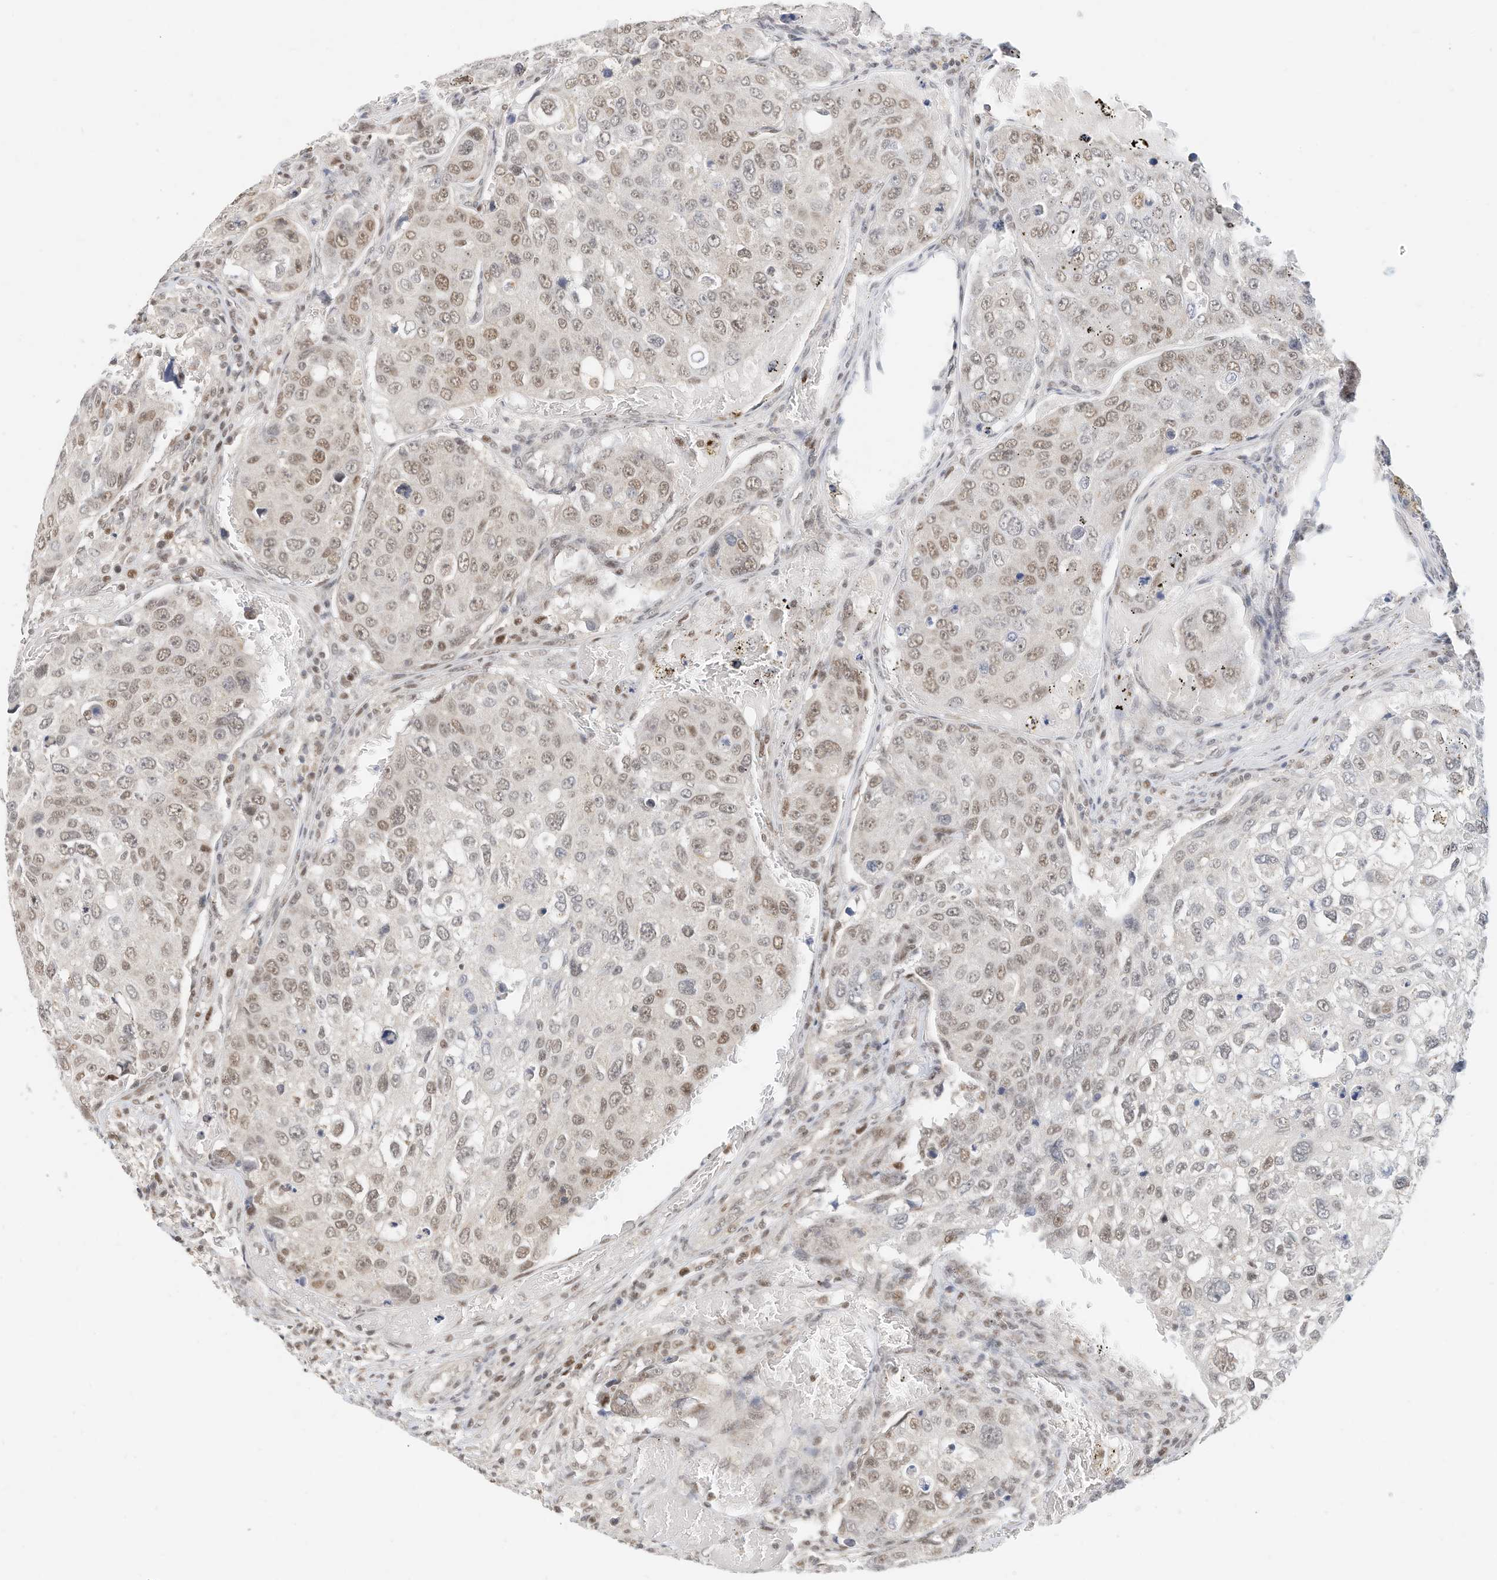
{"staining": {"intensity": "moderate", "quantity": "<25%", "location": "nuclear"}, "tissue": "urothelial cancer", "cell_type": "Tumor cells", "image_type": "cancer", "snomed": [{"axis": "morphology", "description": "Urothelial carcinoma, High grade"}, {"axis": "topography", "description": "Lymph node"}, {"axis": "topography", "description": "Urinary bladder"}], "caption": "This histopathology image exhibits immunohistochemistry staining of human urothelial carcinoma (high-grade), with low moderate nuclear expression in about <25% of tumor cells.", "gene": "OGT", "patient": {"sex": "male", "age": 51}}